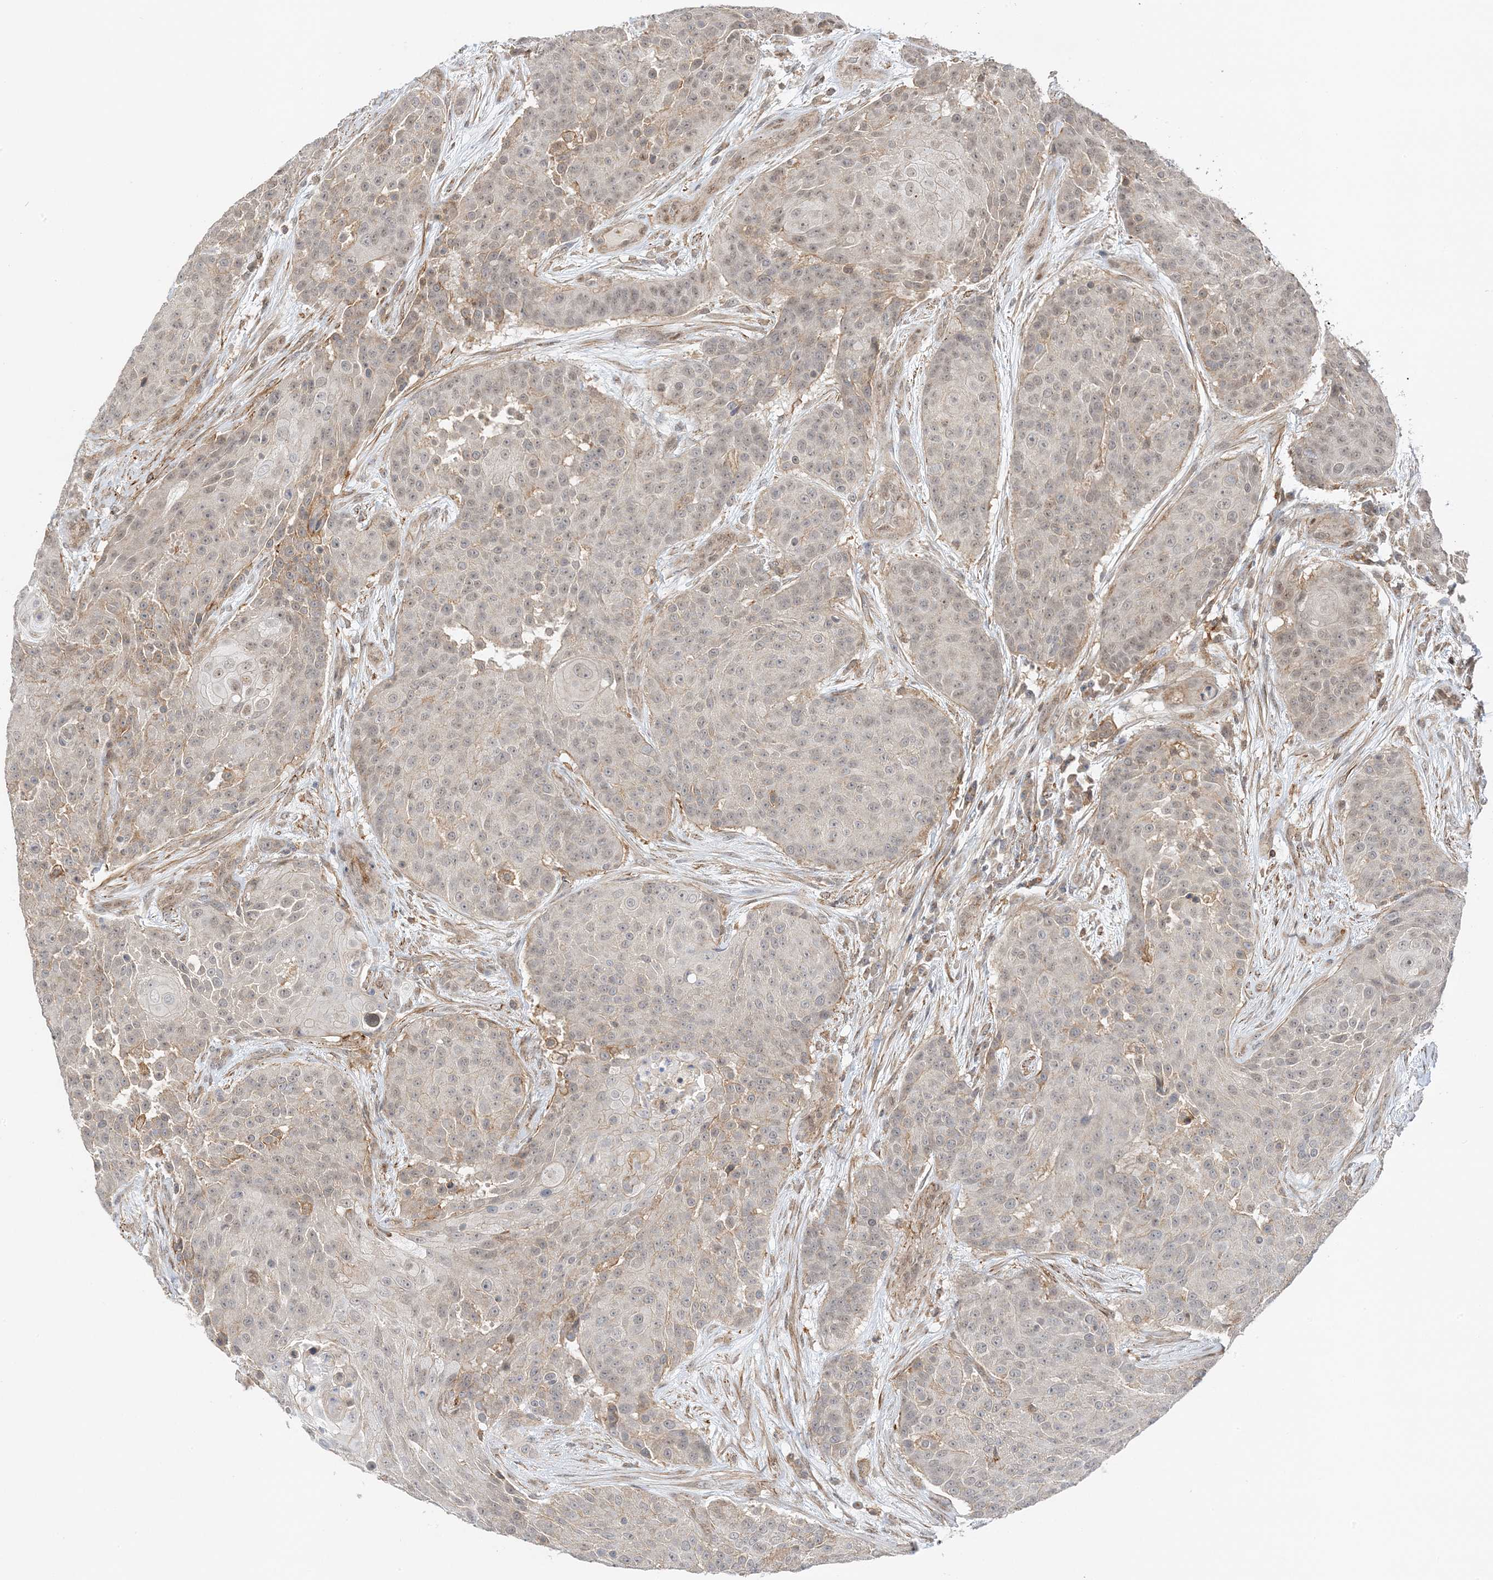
{"staining": {"intensity": "weak", "quantity": "25%-75%", "location": "cytoplasmic/membranous,nuclear"}, "tissue": "urothelial cancer", "cell_type": "Tumor cells", "image_type": "cancer", "snomed": [{"axis": "morphology", "description": "Urothelial carcinoma, High grade"}, {"axis": "topography", "description": "Urinary bladder"}], "caption": "IHC of human high-grade urothelial carcinoma displays low levels of weak cytoplasmic/membranous and nuclear expression in approximately 25%-75% of tumor cells.", "gene": "TATDN3", "patient": {"sex": "female", "age": 63}}